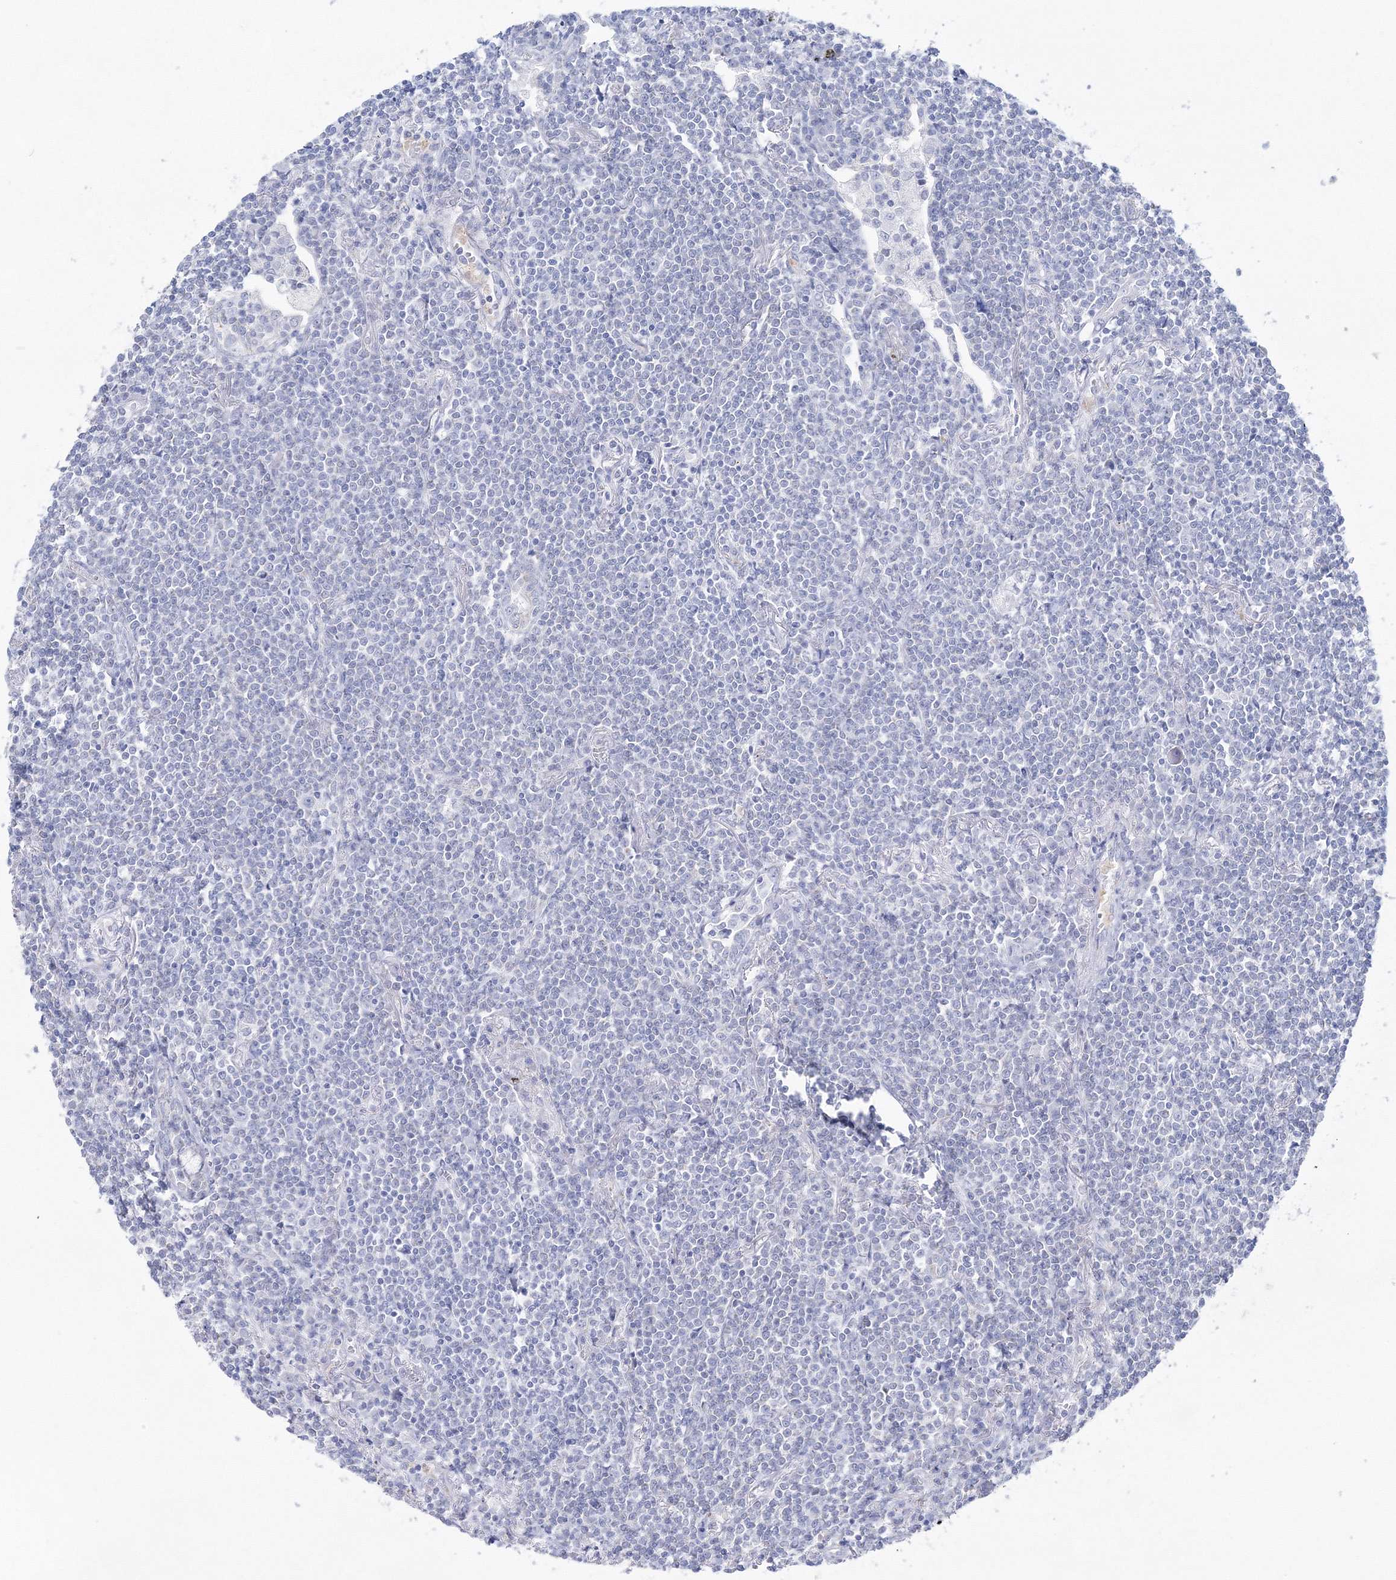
{"staining": {"intensity": "negative", "quantity": "none", "location": "none"}, "tissue": "lymphoma", "cell_type": "Tumor cells", "image_type": "cancer", "snomed": [{"axis": "morphology", "description": "Malignant lymphoma, non-Hodgkin's type, Low grade"}, {"axis": "topography", "description": "Lung"}], "caption": "A micrograph of human lymphoma is negative for staining in tumor cells.", "gene": "HIBCH", "patient": {"sex": "female", "age": 71}}